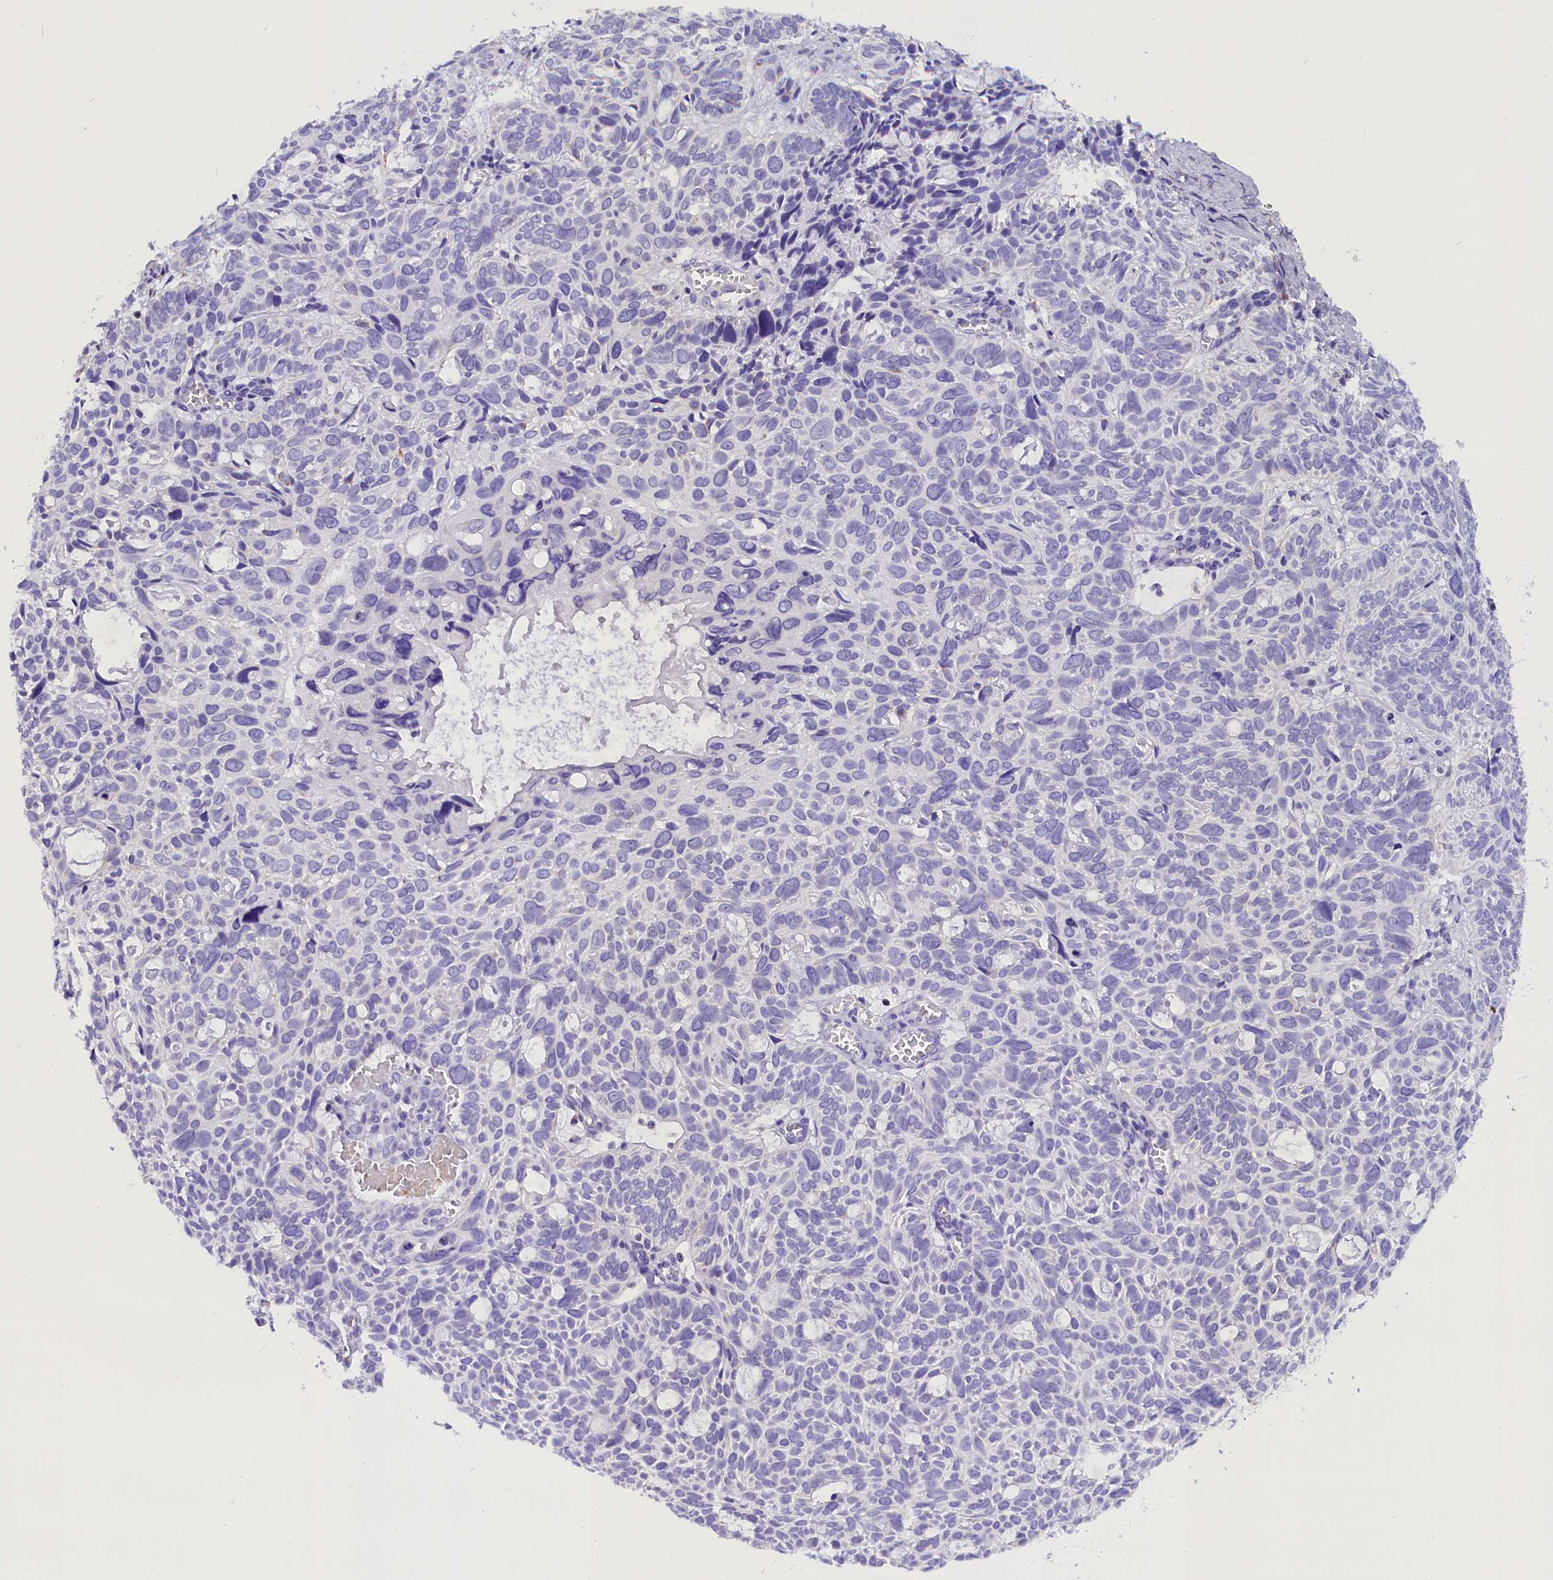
{"staining": {"intensity": "negative", "quantity": "none", "location": "none"}, "tissue": "skin cancer", "cell_type": "Tumor cells", "image_type": "cancer", "snomed": [{"axis": "morphology", "description": "Basal cell carcinoma"}, {"axis": "topography", "description": "Skin"}], "caption": "Immunohistochemical staining of human skin cancer displays no significant positivity in tumor cells.", "gene": "ABAT", "patient": {"sex": "male", "age": 69}}